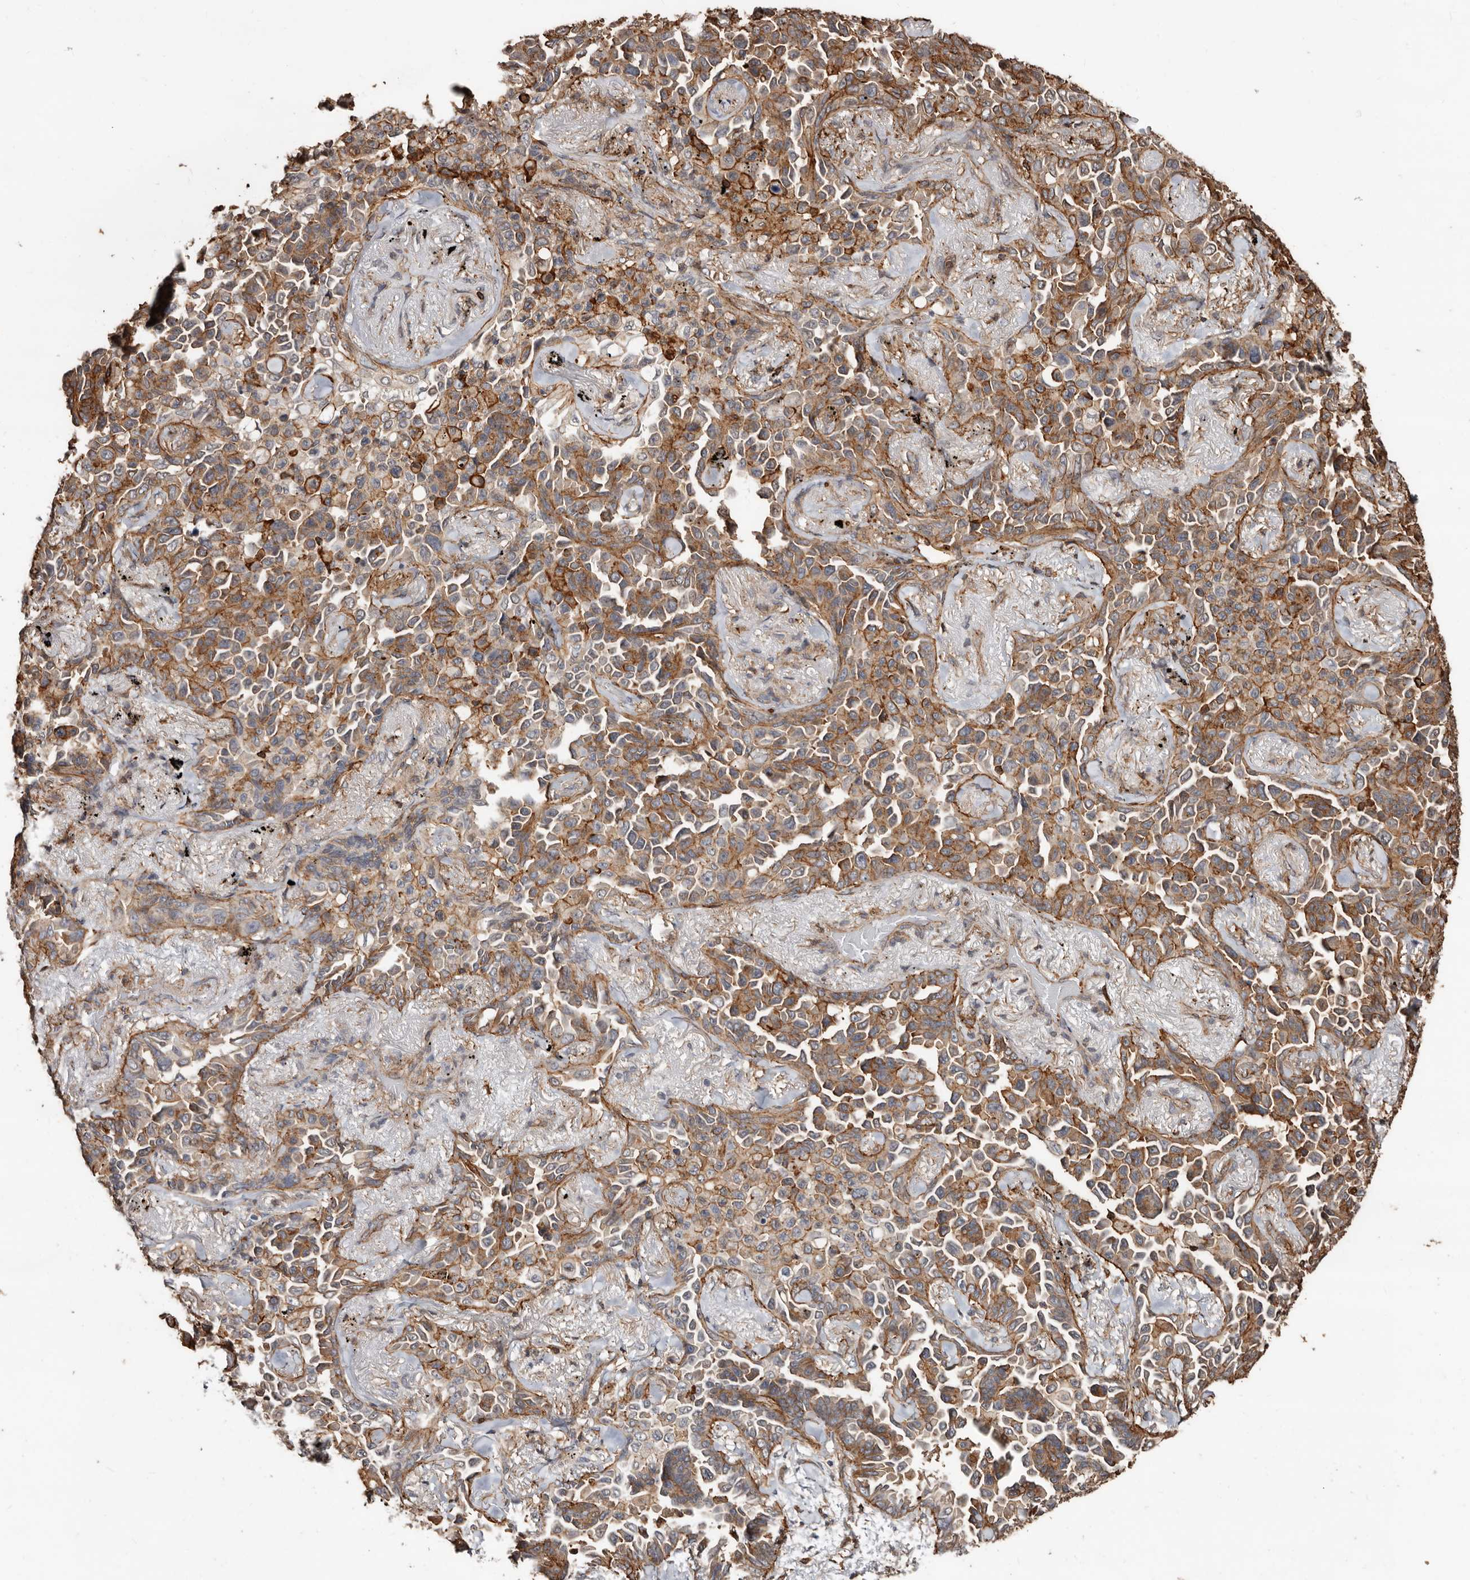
{"staining": {"intensity": "moderate", "quantity": ">75%", "location": "cytoplasmic/membranous"}, "tissue": "lung cancer", "cell_type": "Tumor cells", "image_type": "cancer", "snomed": [{"axis": "morphology", "description": "Adenocarcinoma, NOS"}, {"axis": "topography", "description": "Lung"}], "caption": "Immunohistochemical staining of human lung cancer shows moderate cytoplasmic/membranous protein expression in about >75% of tumor cells. The staining is performed using DAB brown chromogen to label protein expression. The nuclei are counter-stained blue using hematoxylin.", "gene": "GSK3A", "patient": {"sex": "female", "age": 67}}